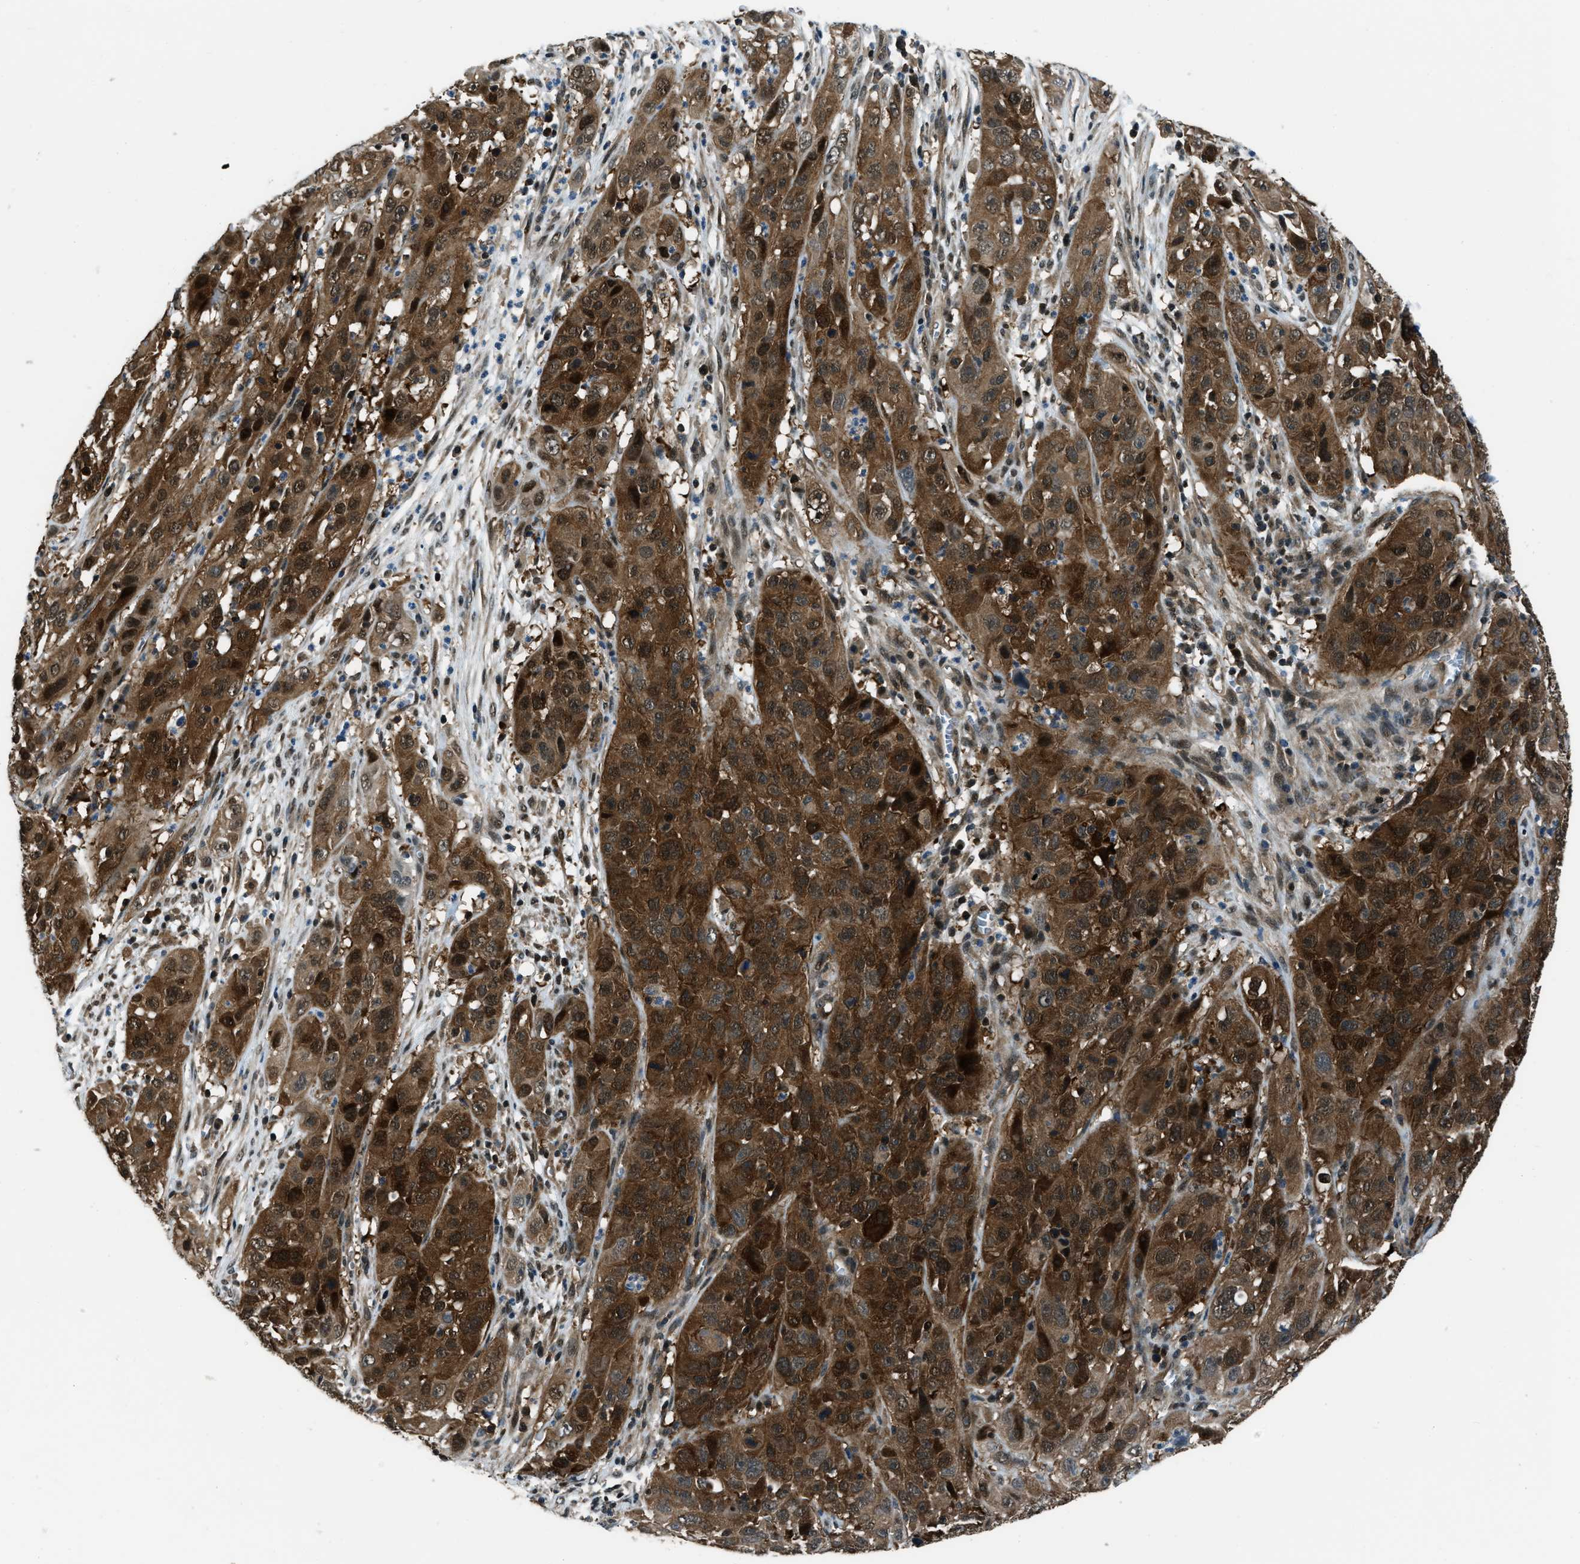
{"staining": {"intensity": "strong", "quantity": ">75%", "location": "cytoplasmic/membranous,nuclear"}, "tissue": "cervical cancer", "cell_type": "Tumor cells", "image_type": "cancer", "snomed": [{"axis": "morphology", "description": "Squamous cell carcinoma, NOS"}, {"axis": "topography", "description": "Cervix"}], "caption": "IHC of human squamous cell carcinoma (cervical) exhibits high levels of strong cytoplasmic/membranous and nuclear positivity in approximately >75% of tumor cells. (DAB (3,3'-diaminobenzidine) = brown stain, brightfield microscopy at high magnification).", "gene": "NUDCD3", "patient": {"sex": "female", "age": 32}}